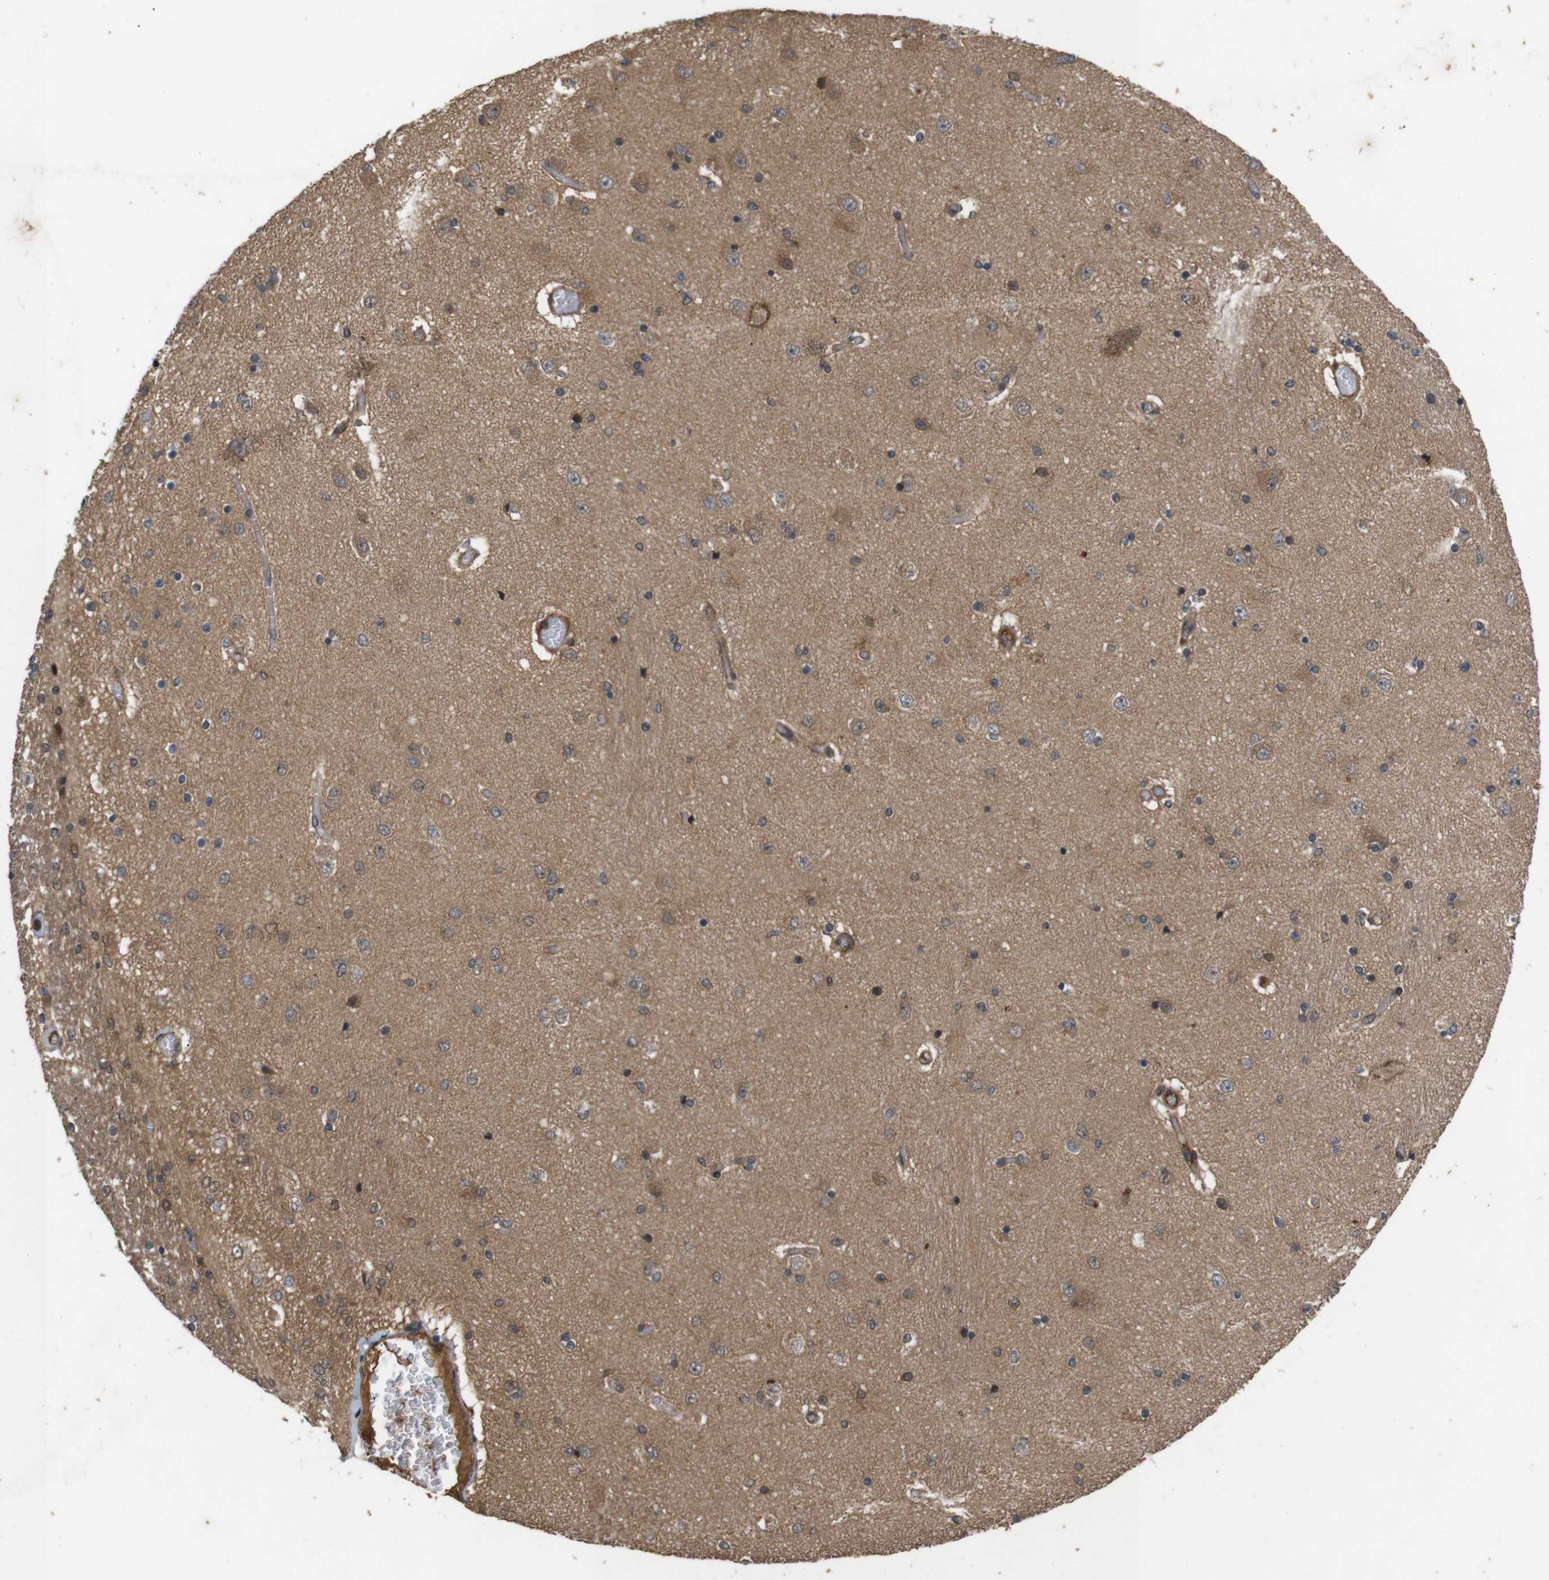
{"staining": {"intensity": "moderate", "quantity": "<25%", "location": "cytoplasmic/membranous"}, "tissue": "hippocampus", "cell_type": "Glial cells", "image_type": "normal", "snomed": [{"axis": "morphology", "description": "Normal tissue, NOS"}, {"axis": "topography", "description": "Hippocampus"}], "caption": "Unremarkable hippocampus was stained to show a protein in brown. There is low levels of moderate cytoplasmic/membranous expression in about <25% of glial cells. Nuclei are stained in blue.", "gene": "NFKBIE", "patient": {"sex": "female", "age": 54}}